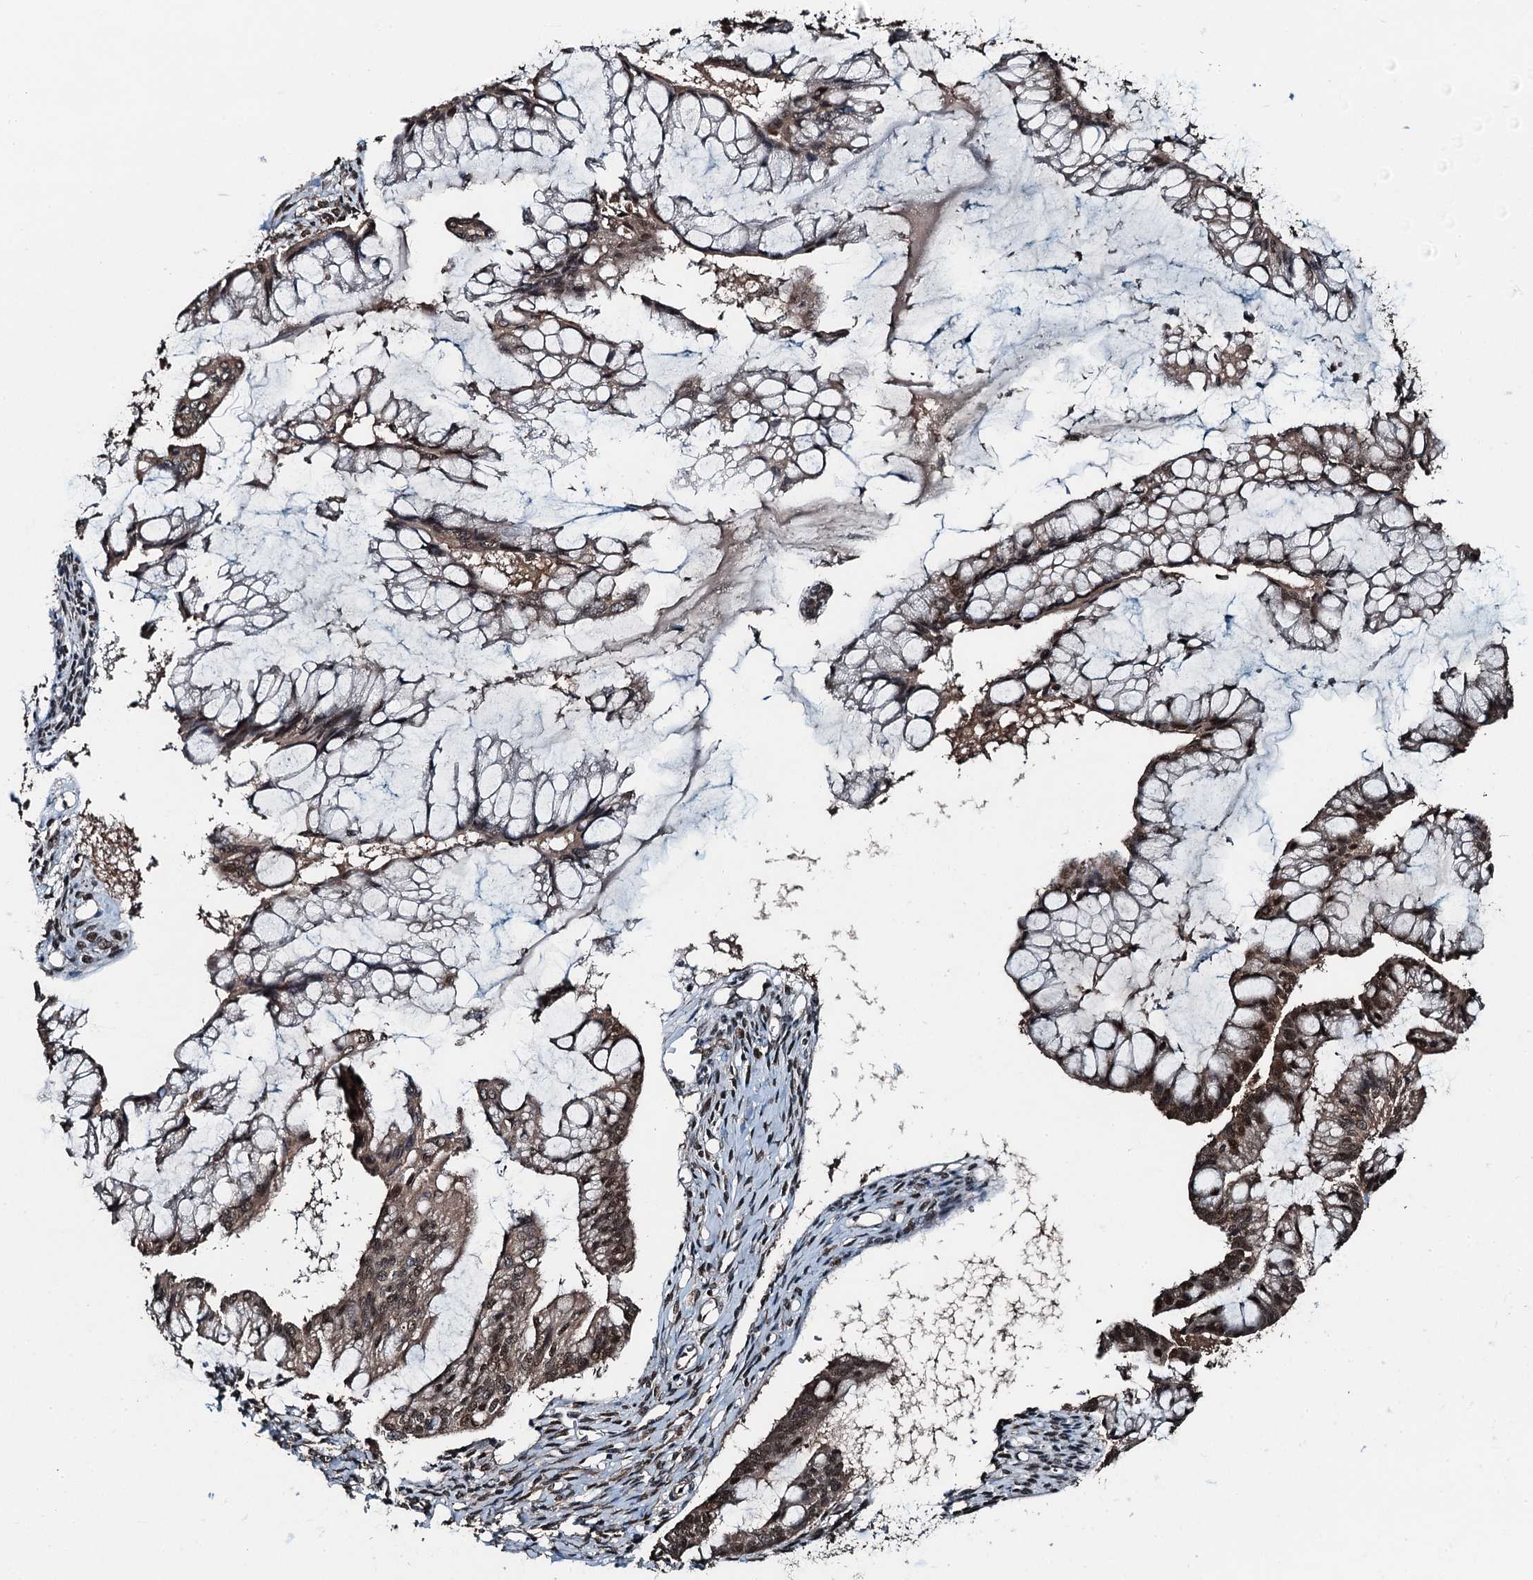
{"staining": {"intensity": "moderate", "quantity": "25%-75%", "location": "cytoplasmic/membranous,nuclear"}, "tissue": "ovarian cancer", "cell_type": "Tumor cells", "image_type": "cancer", "snomed": [{"axis": "morphology", "description": "Cystadenocarcinoma, mucinous, NOS"}, {"axis": "topography", "description": "Ovary"}], "caption": "IHC photomicrograph of ovarian cancer (mucinous cystadenocarcinoma) stained for a protein (brown), which demonstrates medium levels of moderate cytoplasmic/membranous and nuclear positivity in about 25%-75% of tumor cells.", "gene": "UBXN6", "patient": {"sex": "female", "age": 73}}